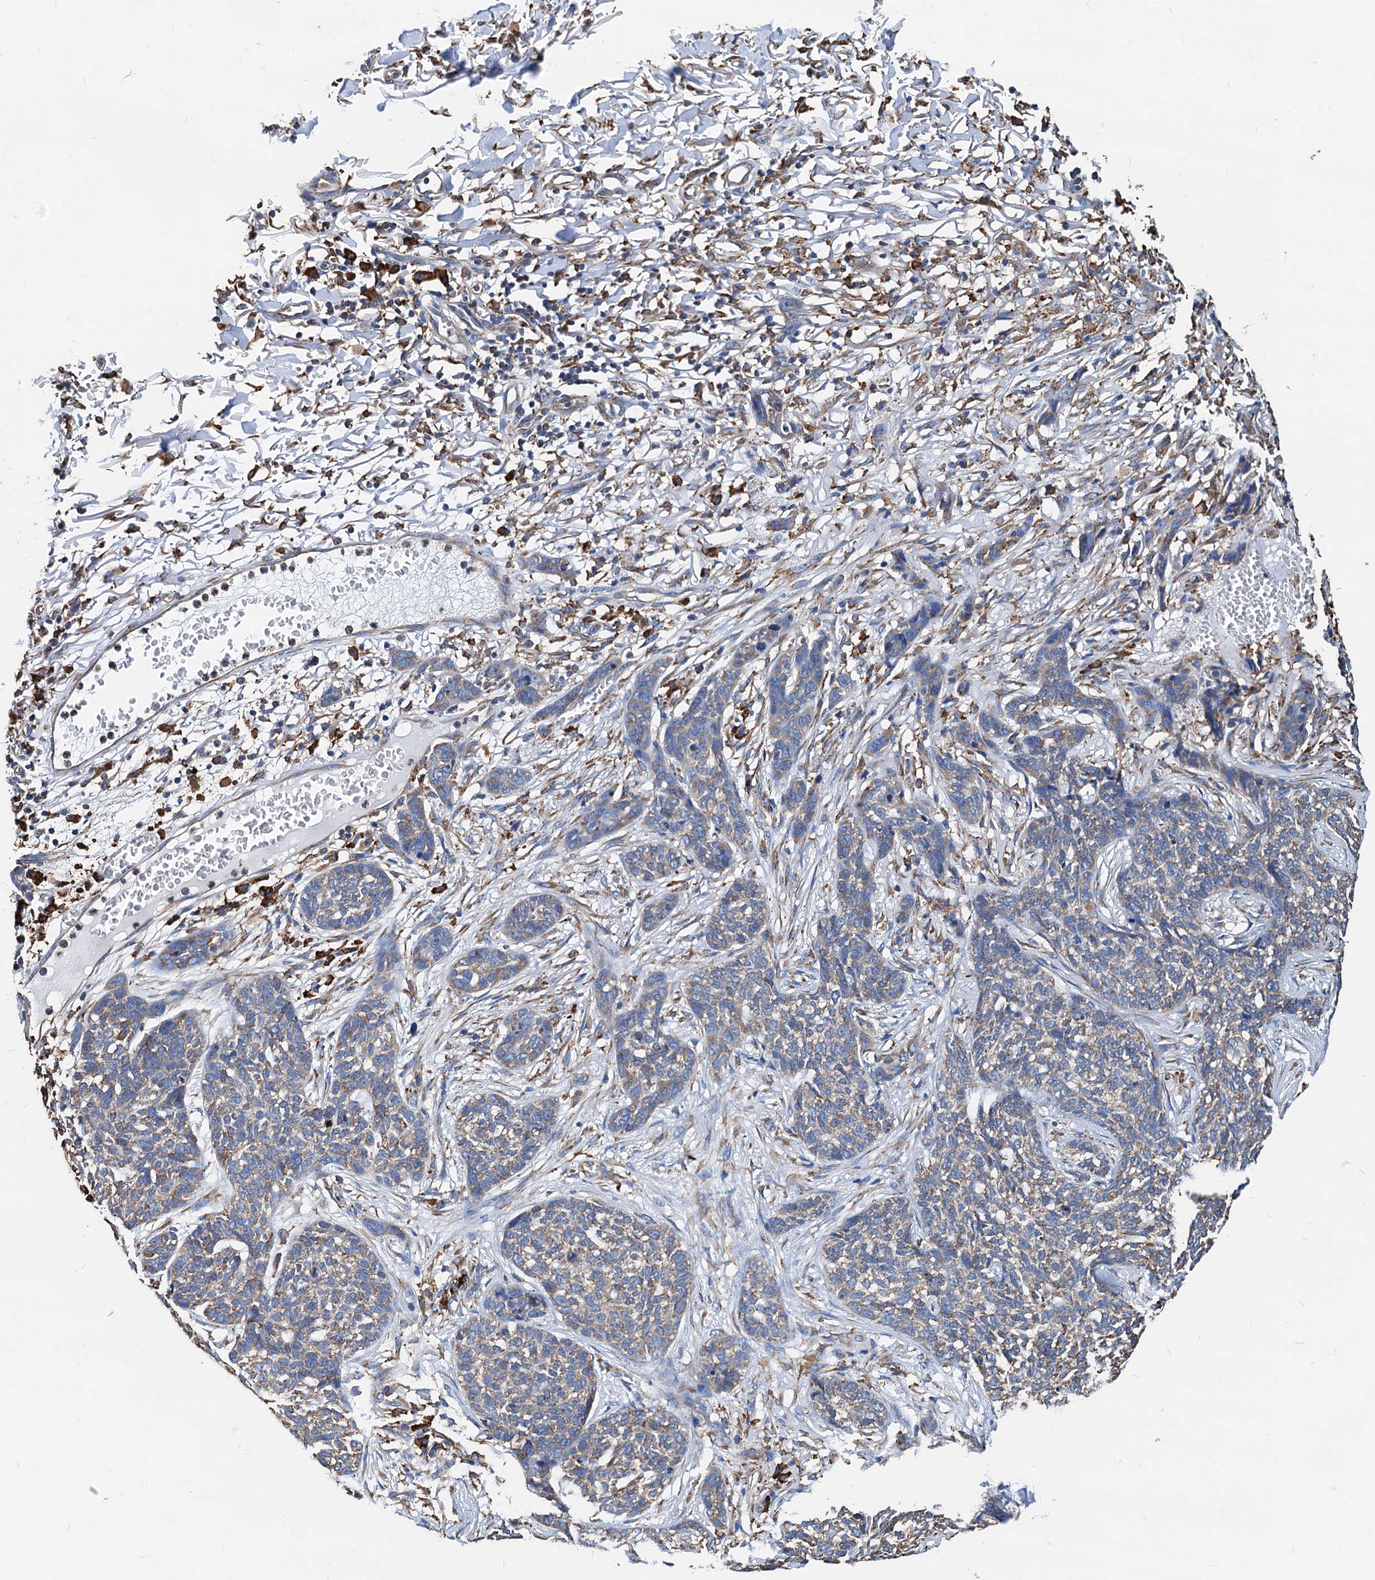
{"staining": {"intensity": "weak", "quantity": "<25%", "location": "cytoplasmic/membranous"}, "tissue": "skin cancer", "cell_type": "Tumor cells", "image_type": "cancer", "snomed": [{"axis": "morphology", "description": "Basal cell carcinoma"}, {"axis": "topography", "description": "Skin"}], "caption": "Immunohistochemistry photomicrograph of human skin cancer (basal cell carcinoma) stained for a protein (brown), which reveals no expression in tumor cells.", "gene": "HSPA5", "patient": {"sex": "male", "age": 85}}